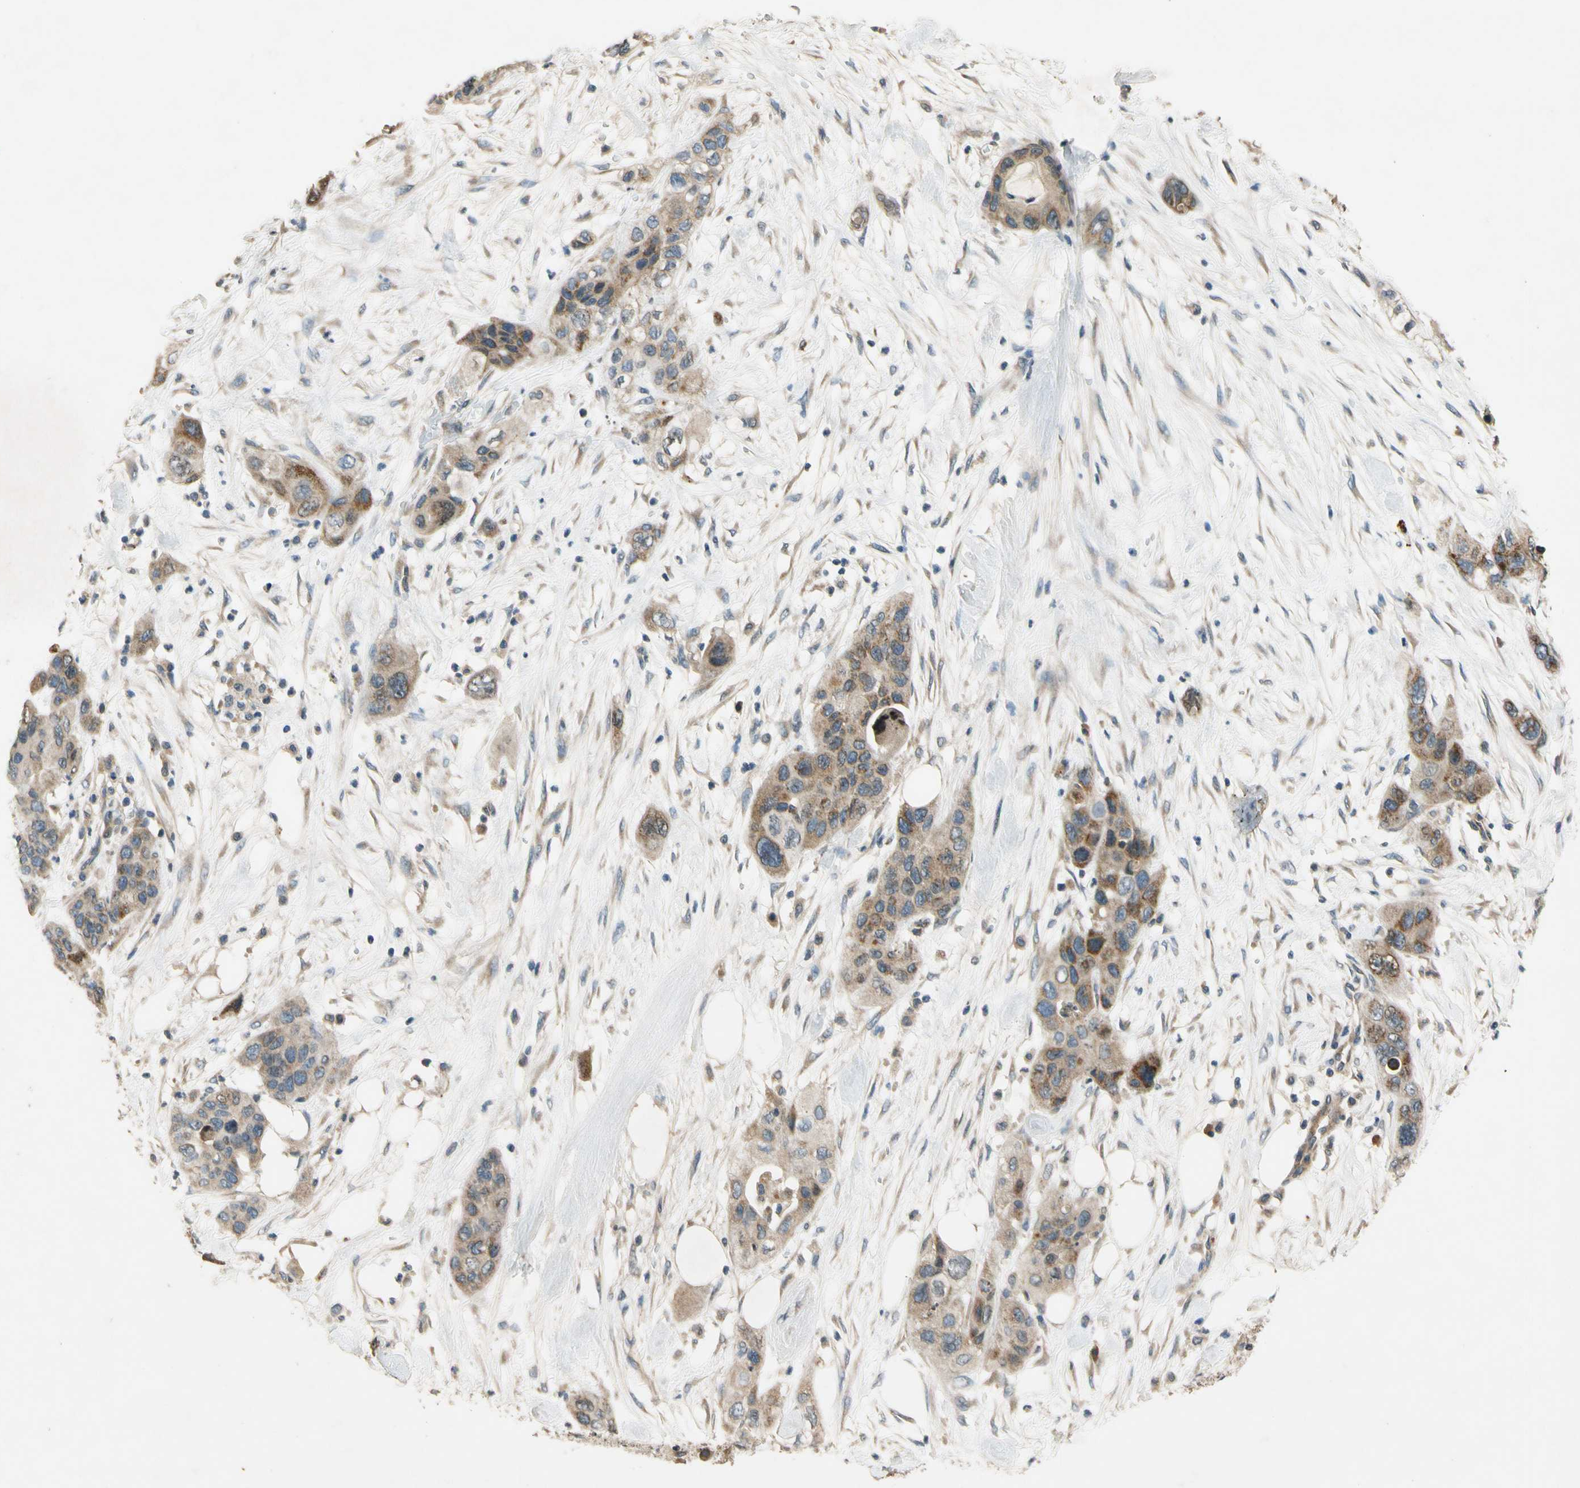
{"staining": {"intensity": "weak", "quantity": ">75%", "location": "cytoplasmic/membranous"}, "tissue": "pancreatic cancer", "cell_type": "Tumor cells", "image_type": "cancer", "snomed": [{"axis": "morphology", "description": "Adenocarcinoma, NOS"}, {"axis": "topography", "description": "Pancreas"}], "caption": "Immunohistochemical staining of human adenocarcinoma (pancreatic) displays low levels of weak cytoplasmic/membranous expression in about >75% of tumor cells. (DAB IHC, brown staining for protein, blue staining for nuclei).", "gene": "ALKBH3", "patient": {"sex": "female", "age": 71}}